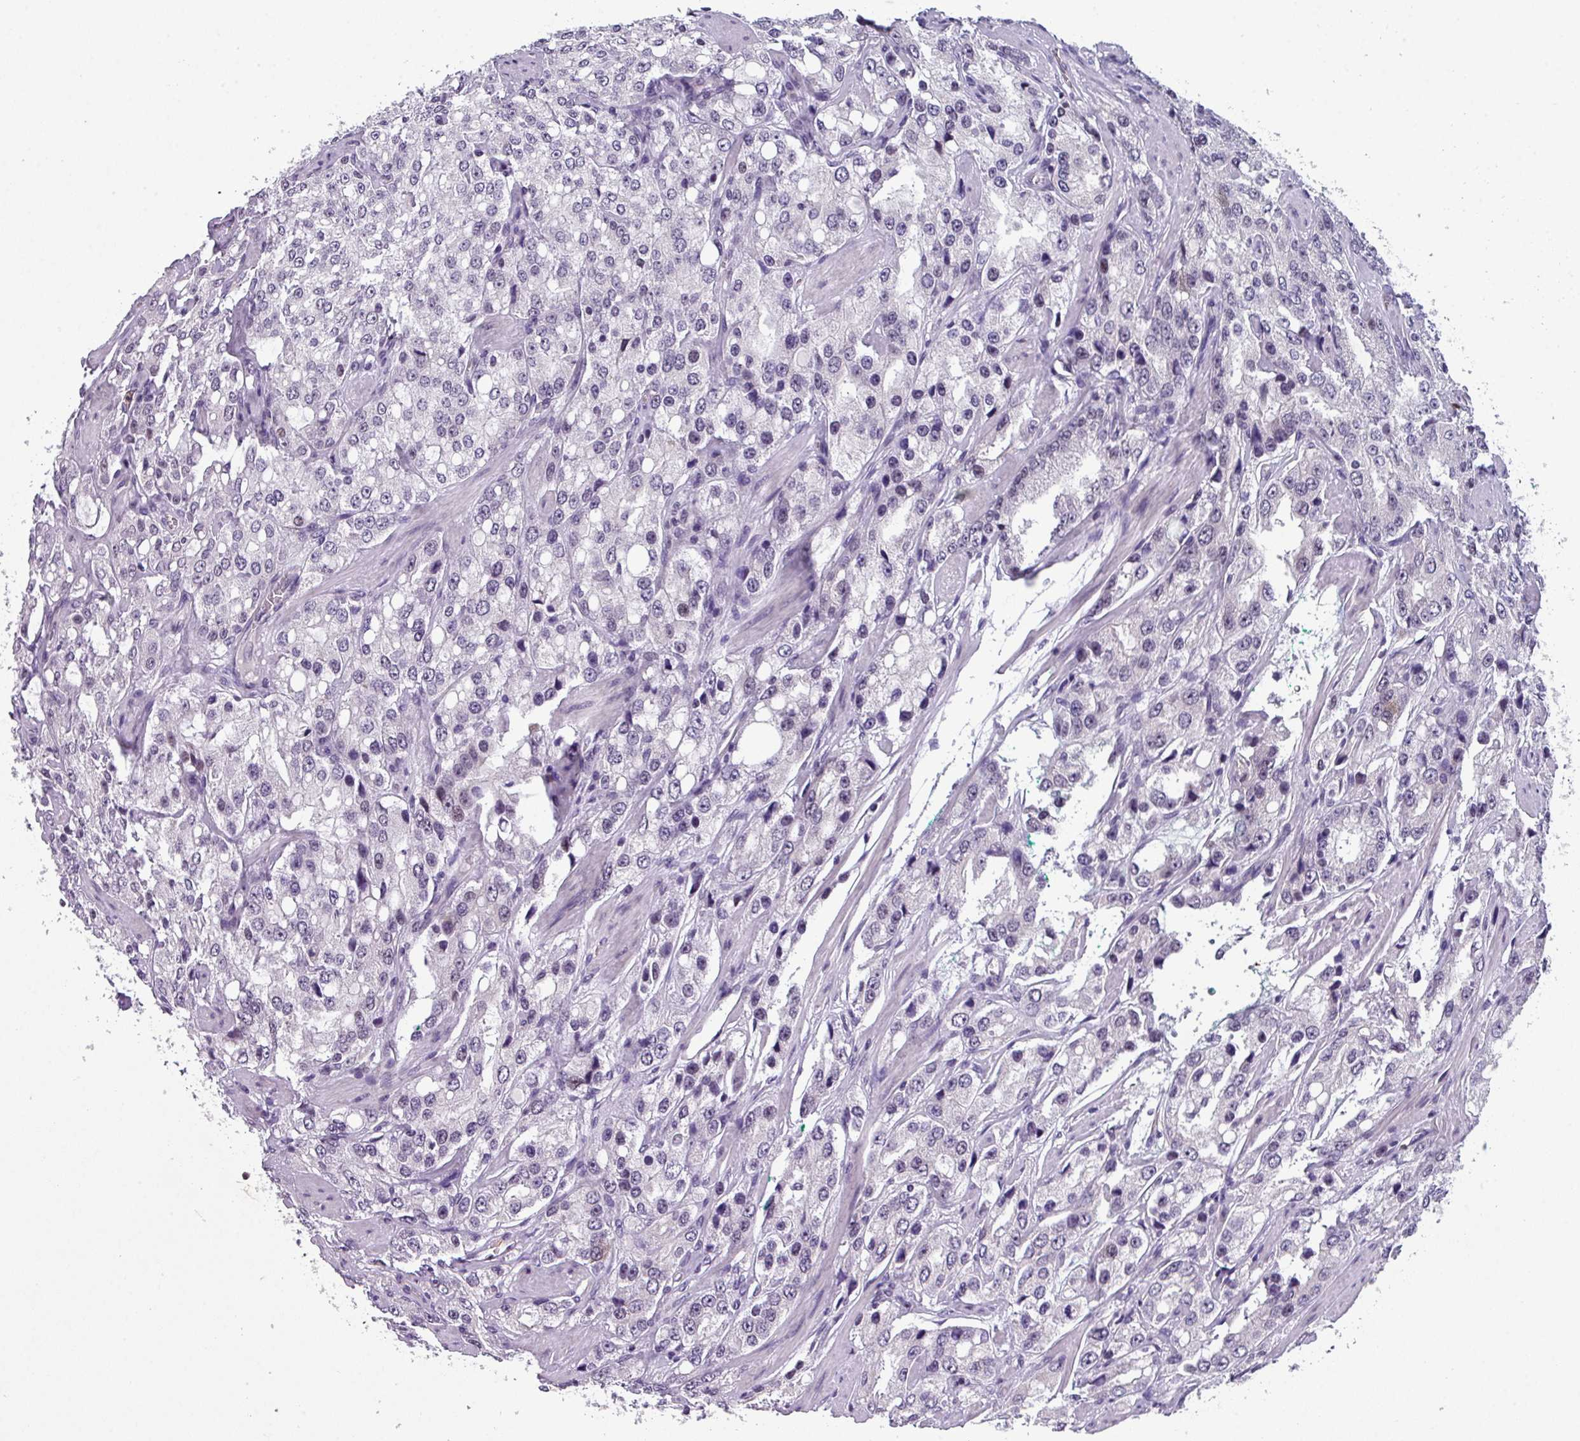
{"staining": {"intensity": "negative", "quantity": "none", "location": "none"}, "tissue": "prostate cancer", "cell_type": "Tumor cells", "image_type": "cancer", "snomed": [{"axis": "morphology", "description": "Adenocarcinoma, High grade"}, {"axis": "topography", "description": "Prostate"}], "caption": "An immunohistochemistry (IHC) image of prostate cancer is shown. There is no staining in tumor cells of prostate cancer. (Immunohistochemistry, brightfield microscopy, high magnification).", "gene": "ZFP3", "patient": {"sex": "male", "age": 66}}